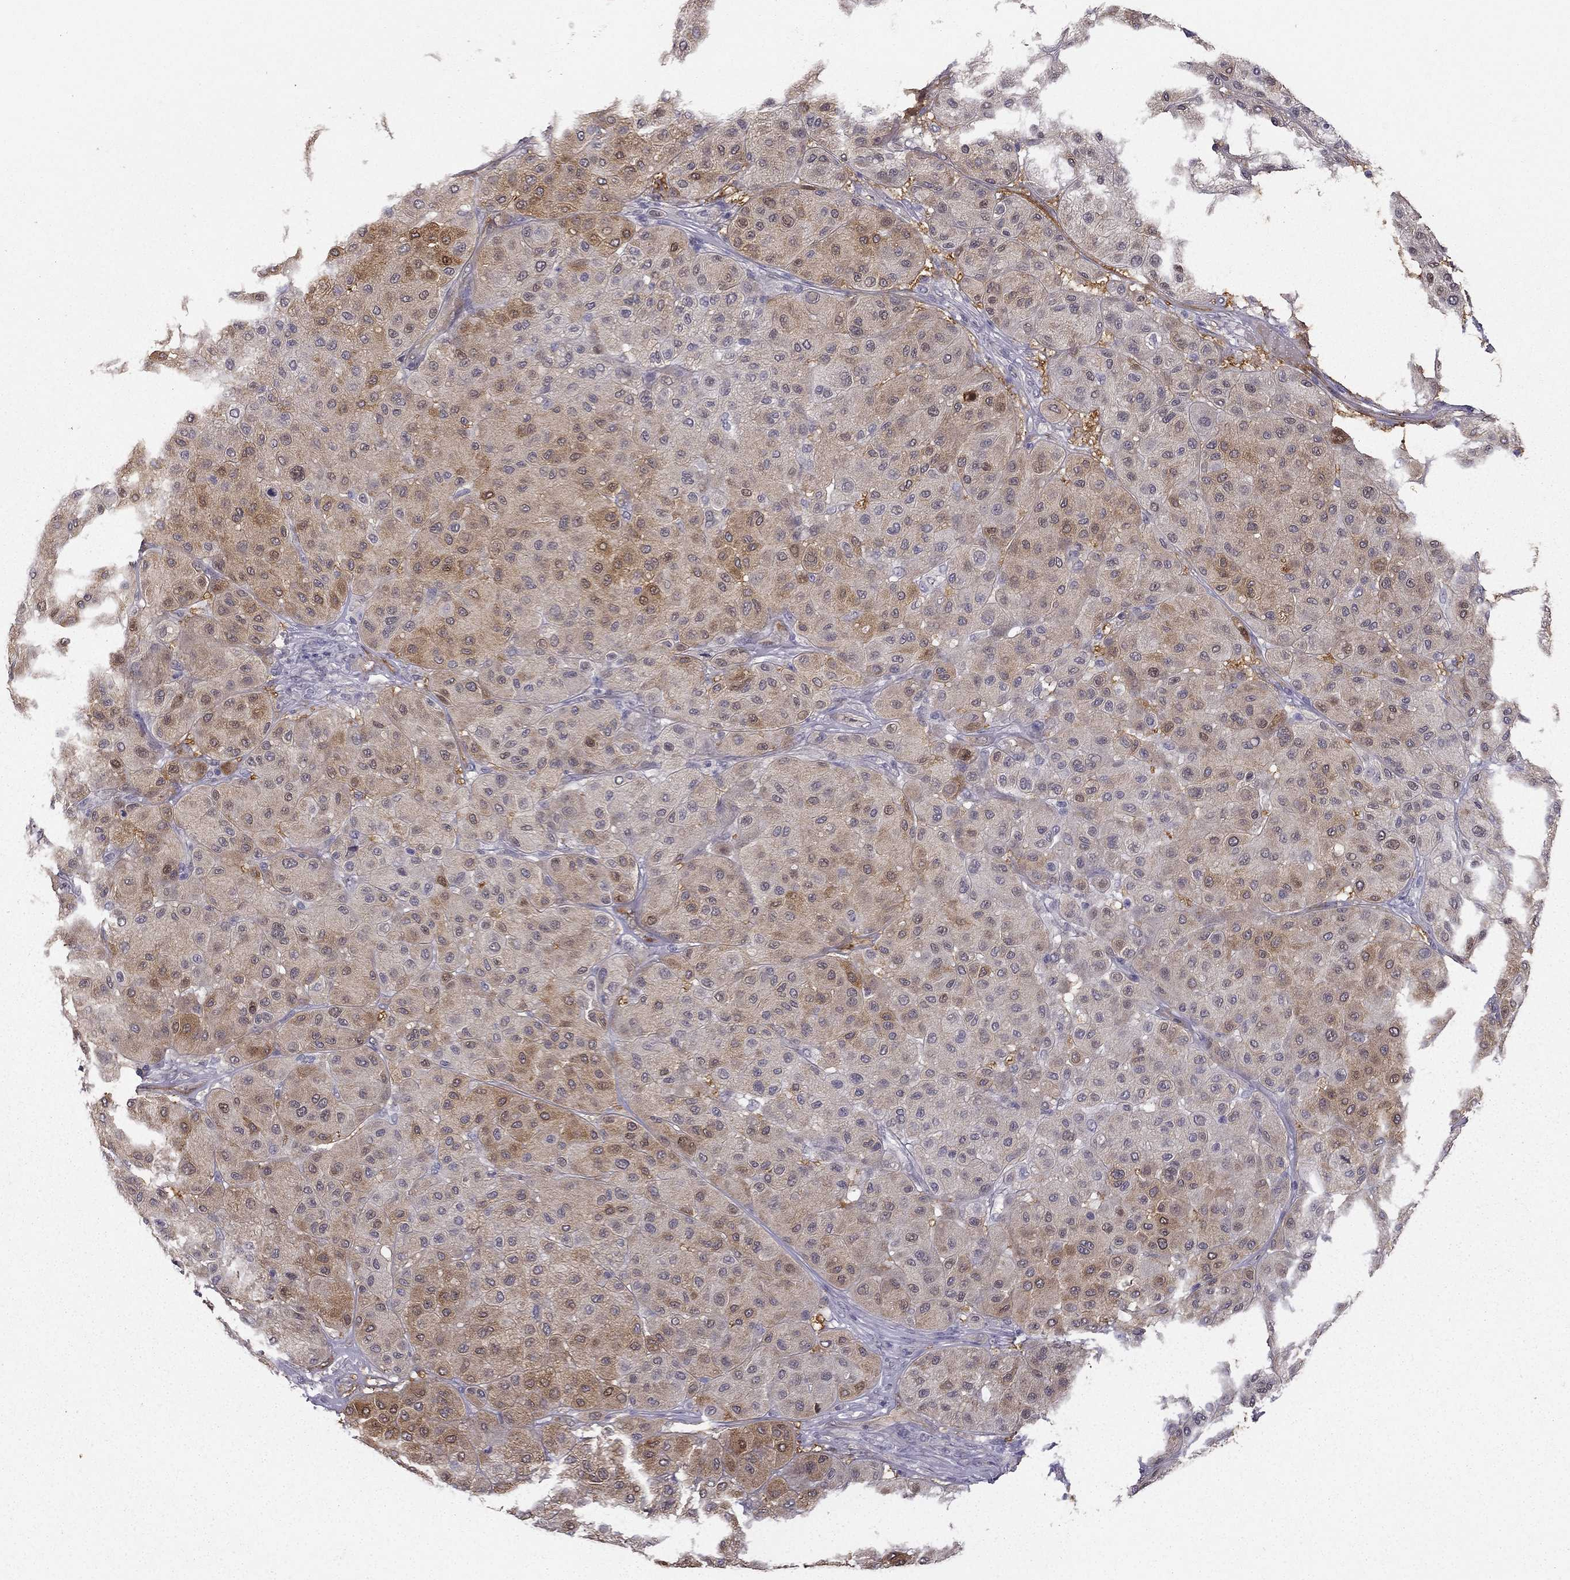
{"staining": {"intensity": "weak", "quantity": ">75%", "location": "cytoplasmic/membranous"}, "tissue": "melanoma", "cell_type": "Tumor cells", "image_type": "cancer", "snomed": [{"axis": "morphology", "description": "Malignant melanoma, Metastatic site"}, {"axis": "topography", "description": "Smooth muscle"}], "caption": "This image exhibits immunohistochemistry (IHC) staining of human melanoma, with low weak cytoplasmic/membranous expression in about >75% of tumor cells.", "gene": "NQO1", "patient": {"sex": "male", "age": 41}}